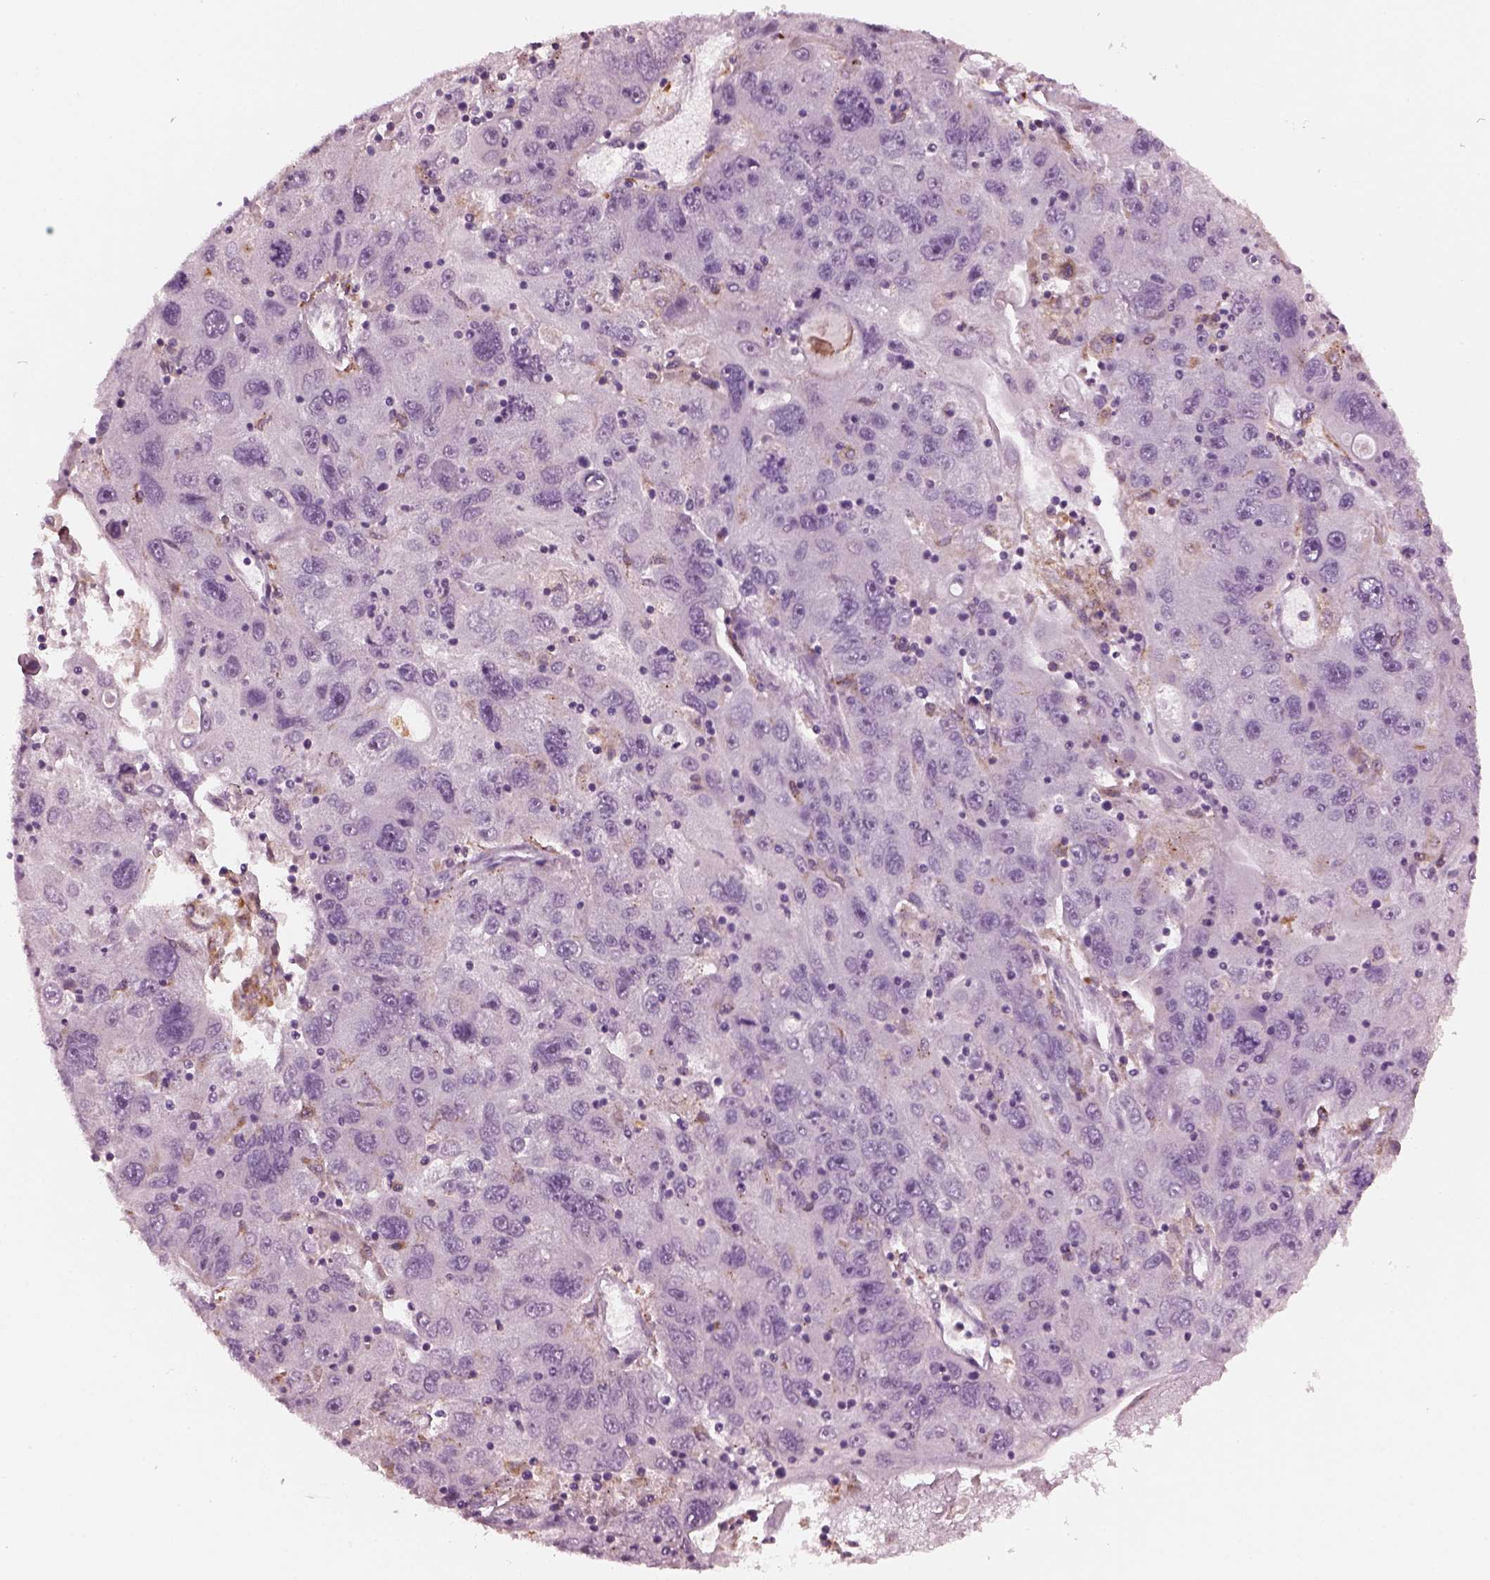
{"staining": {"intensity": "negative", "quantity": "none", "location": "none"}, "tissue": "stomach cancer", "cell_type": "Tumor cells", "image_type": "cancer", "snomed": [{"axis": "morphology", "description": "Adenocarcinoma, NOS"}, {"axis": "topography", "description": "Stomach"}], "caption": "An image of human adenocarcinoma (stomach) is negative for staining in tumor cells. (DAB (3,3'-diaminobenzidine) IHC with hematoxylin counter stain).", "gene": "SLAMF8", "patient": {"sex": "male", "age": 56}}